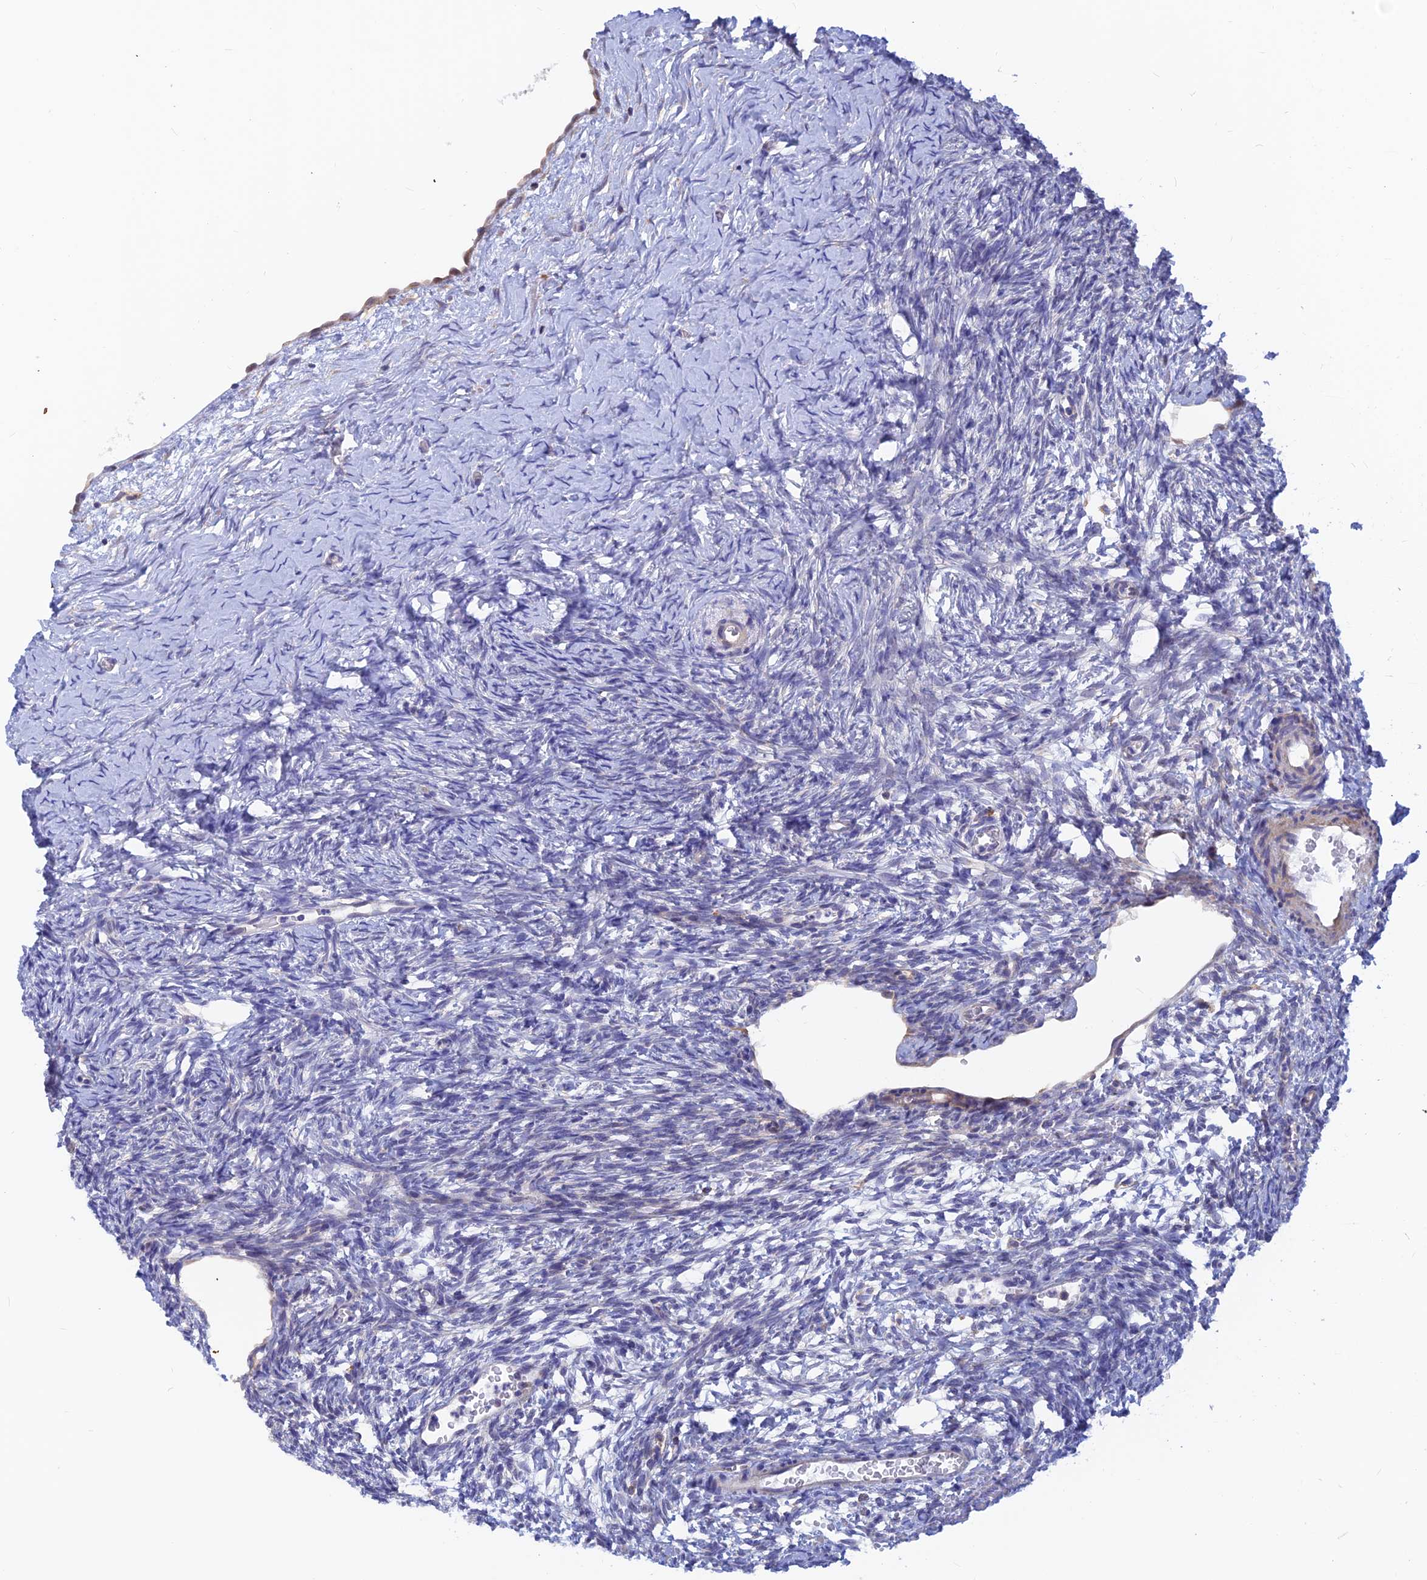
{"staining": {"intensity": "weak", "quantity": ">75%", "location": "cytoplasmic/membranous"}, "tissue": "ovary", "cell_type": "Follicle cells", "image_type": "normal", "snomed": [{"axis": "morphology", "description": "Normal tissue, NOS"}, {"axis": "topography", "description": "Ovary"}], "caption": "DAB (3,3'-diaminobenzidine) immunohistochemical staining of unremarkable ovary reveals weak cytoplasmic/membranous protein expression in approximately >75% of follicle cells.", "gene": "DNAJC16", "patient": {"sex": "female", "age": 39}}